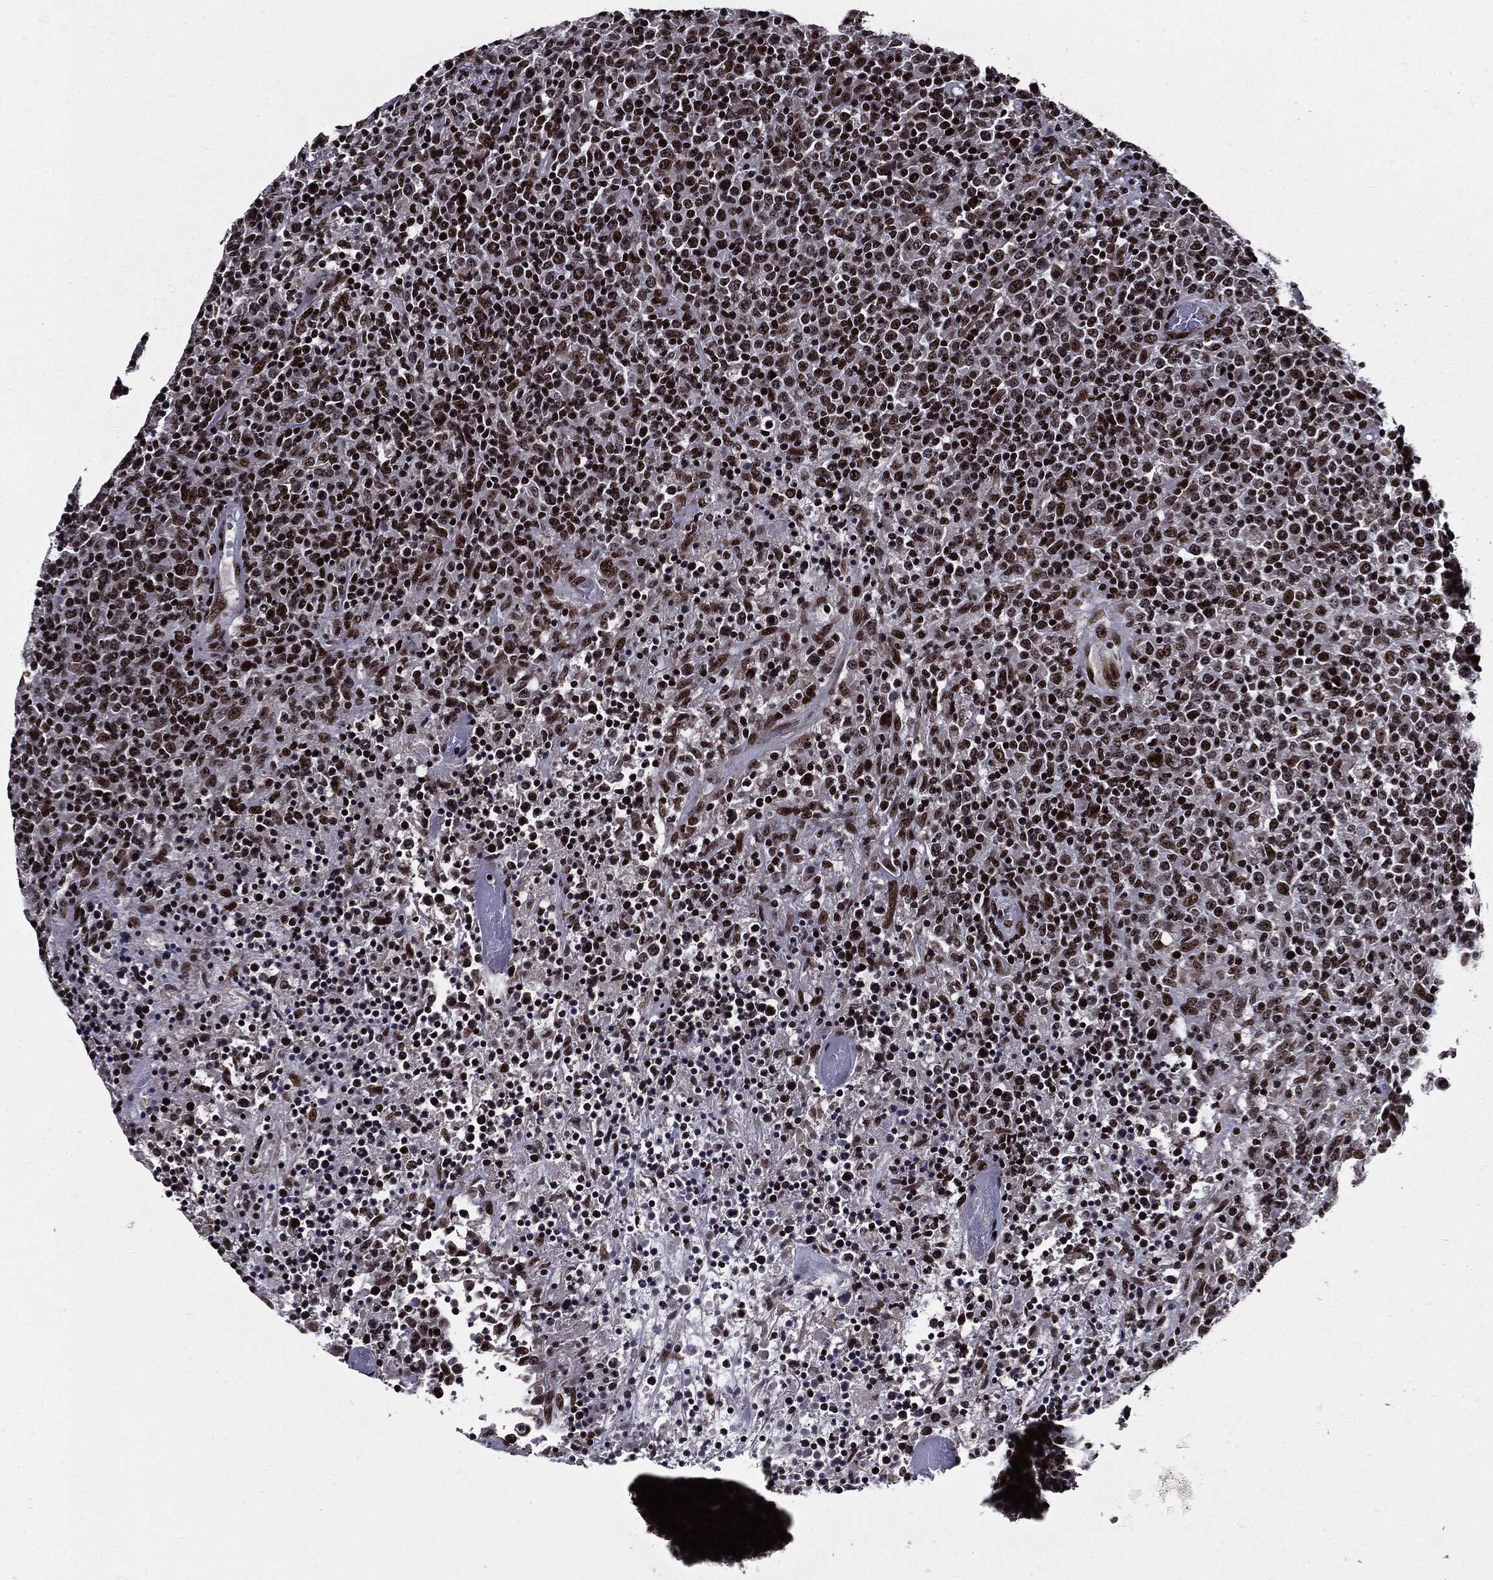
{"staining": {"intensity": "moderate", "quantity": ">75%", "location": "nuclear"}, "tissue": "lymphoma", "cell_type": "Tumor cells", "image_type": "cancer", "snomed": [{"axis": "morphology", "description": "Malignant lymphoma, non-Hodgkin's type, High grade"}, {"axis": "topography", "description": "Lung"}], "caption": "Human lymphoma stained with a brown dye demonstrates moderate nuclear positive positivity in about >75% of tumor cells.", "gene": "ZFP91", "patient": {"sex": "male", "age": 79}}